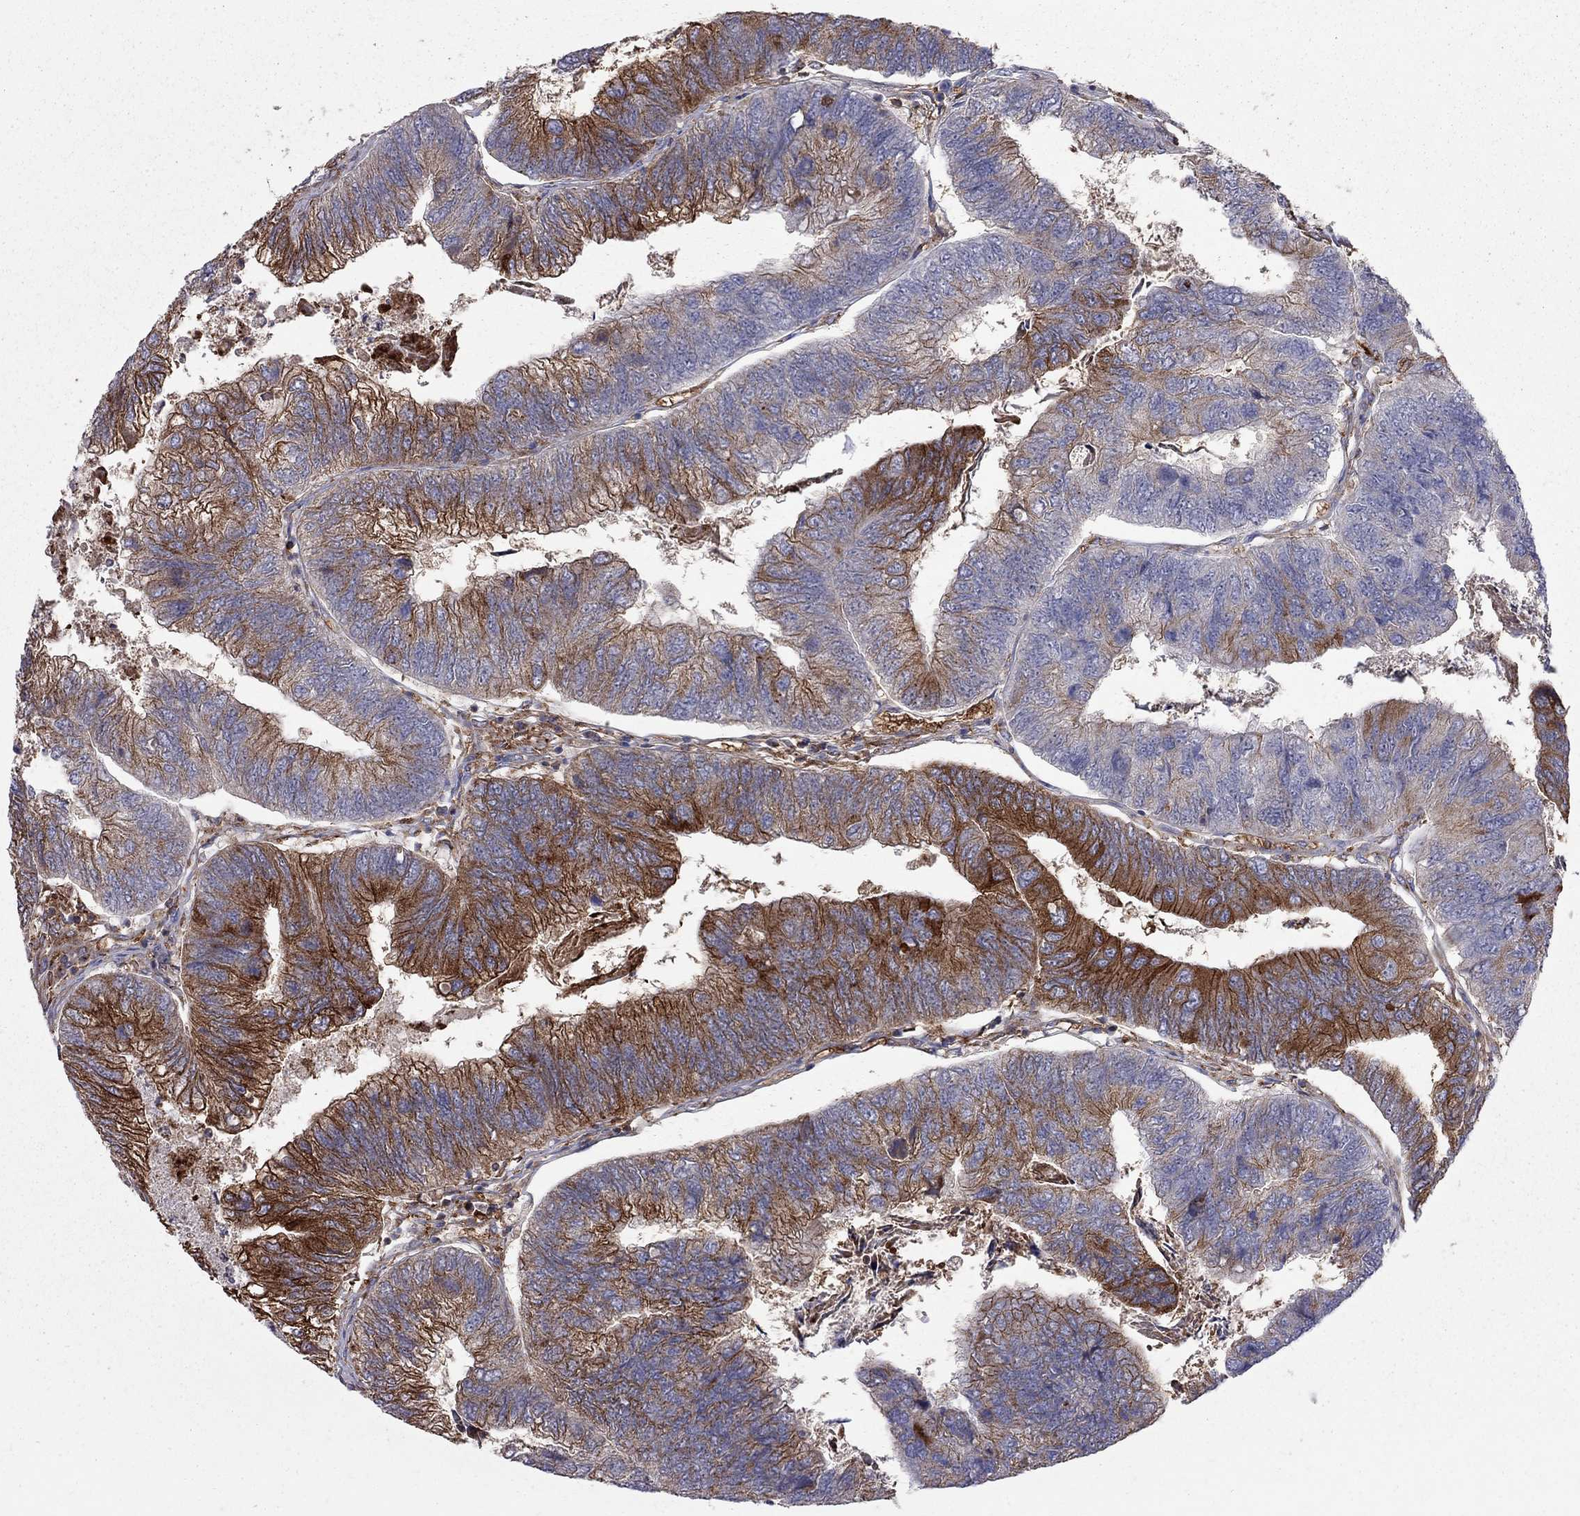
{"staining": {"intensity": "strong", "quantity": "<25%", "location": "cytoplasmic/membranous"}, "tissue": "colorectal cancer", "cell_type": "Tumor cells", "image_type": "cancer", "snomed": [{"axis": "morphology", "description": "Adenocarcinoma, NOS"}, {"axis": "topography", "description": "Colon"}], "caption": "Immunohistochemistry (IHC) histopathology image of human colorectal cancer (adenocarcinoma) stained for a protein (brown), which displays medium levels of strong cytoplasmic/membranous positivity in approximately <25% of tumor cells.", "gene": "EIF4E3", "patient": {"sex": "female", "age": 67}}